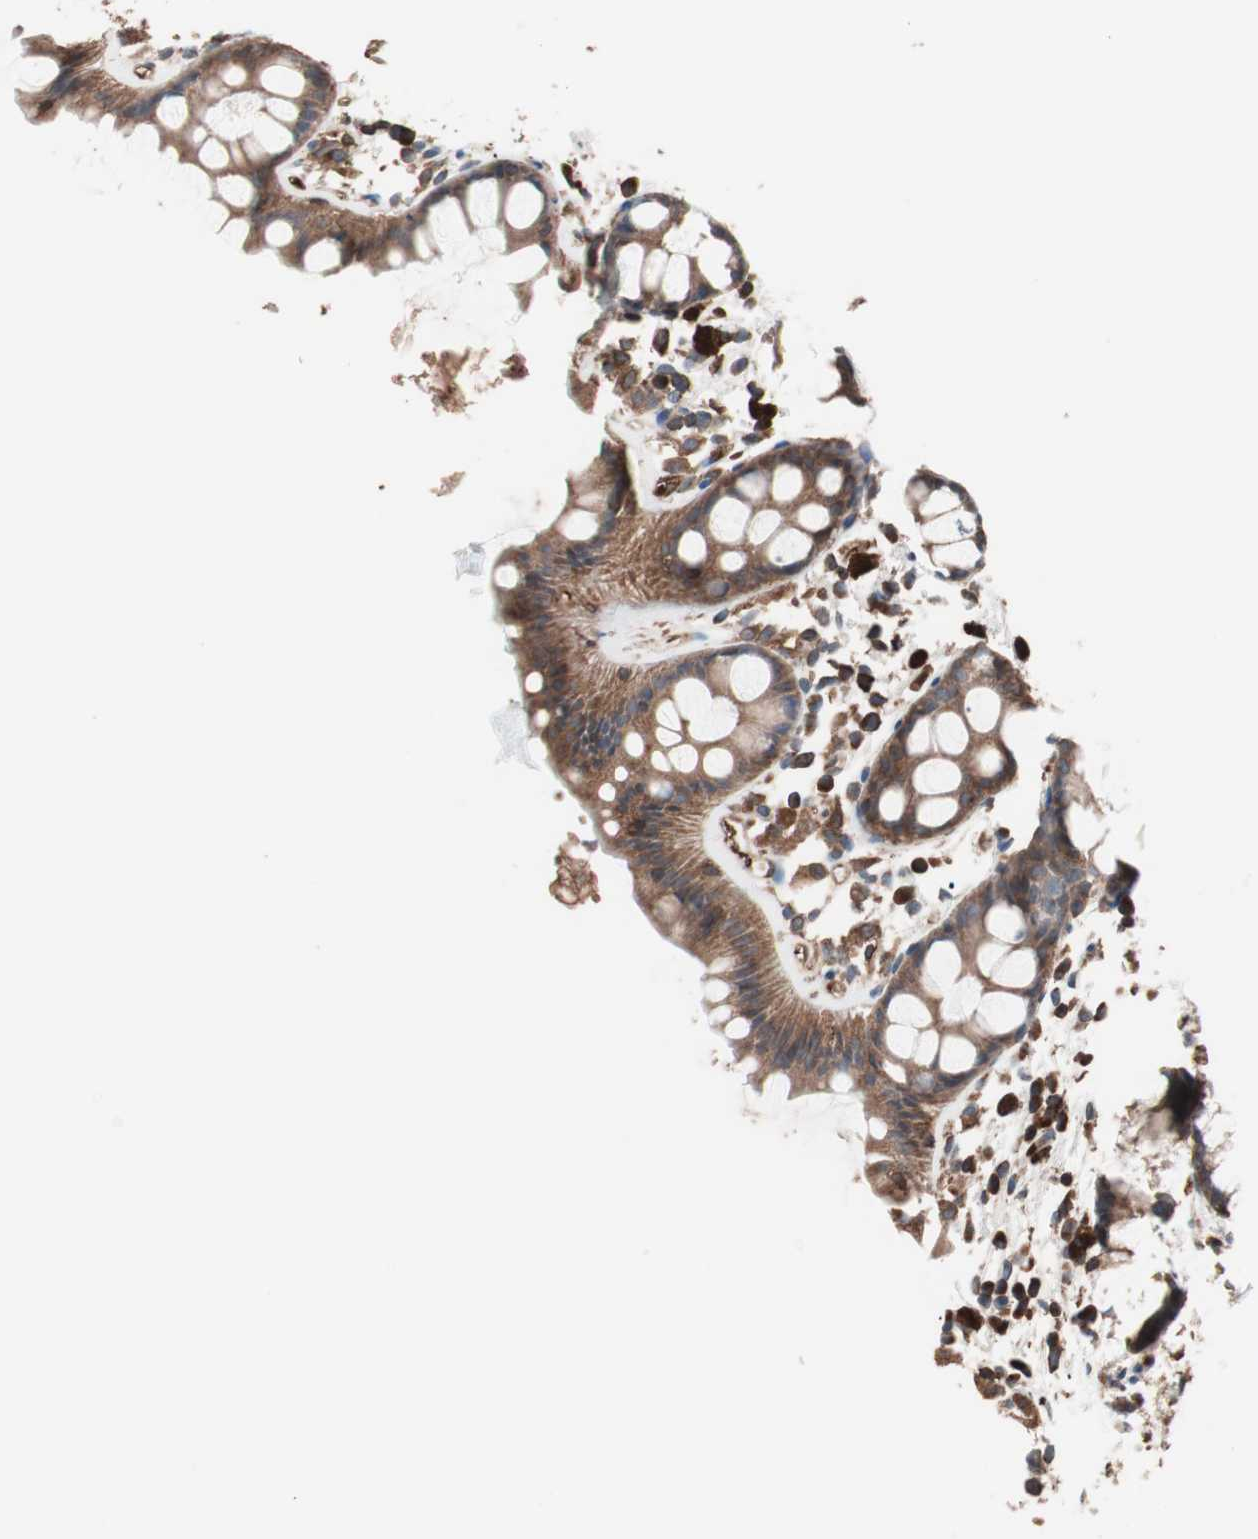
{"staining": {"intensity": "moderate", "quantity": ">75%", "location": "cytoplasmic/membranous"}, "tissue": "rectum", "cell_type": "Glandular cells", "image_type": "normal", "snomed": [{"axis": "morphology", "description": "Normal tissue, NOS"}, {"axis": "topography", "description": "Rectum"}], "caption": "A high-resolution image shows IHC staining of benign rectum, which demonstrates moderate cytoplasmic/membranous positivity in approximately >75% of glandular cells.", "gene": "GLYCTK", "patient": {"sex": "female", "age": 66}}